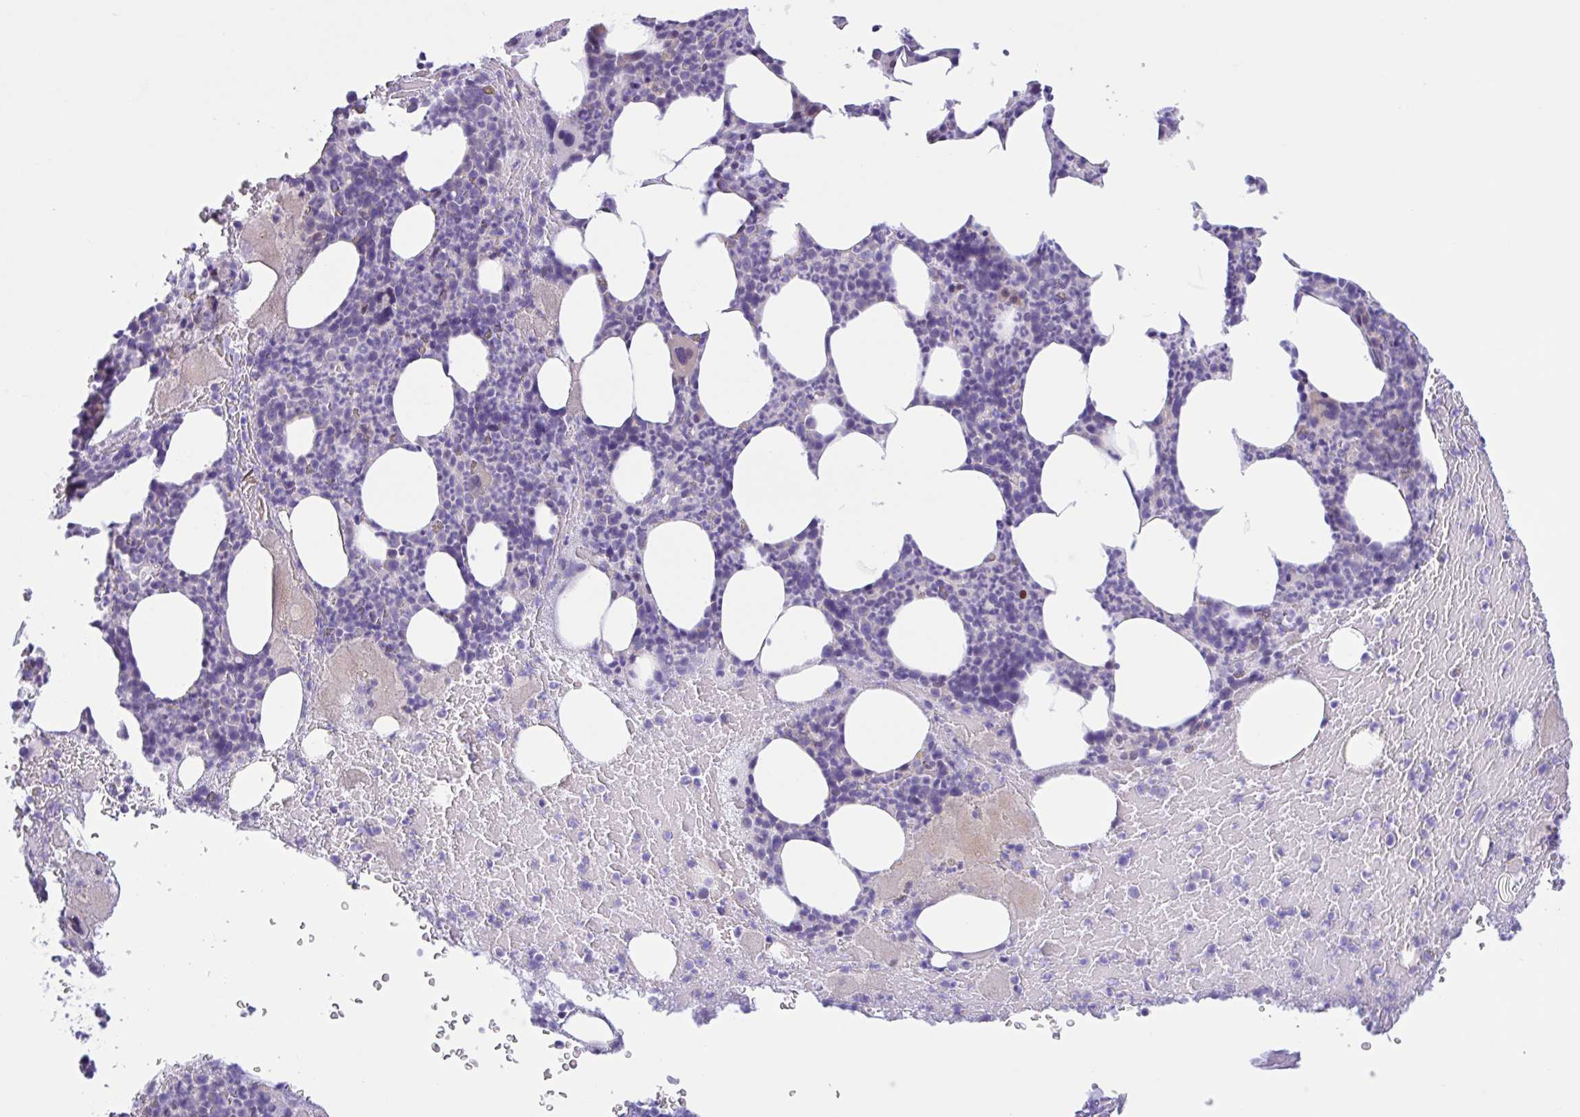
{"staining": {"intensity": "negative", "quantity": "none", "location": "none"}, "tissue": "bone marrow", "cell_type": "Hematopoietic cells", "image_type": "normal", "snomed": [{"axis": "morphology", "description": "Normal tissue, NOS"}, {"axis": "topography", "description": "Bone marrow"}], "caption": "This is an immunohistochemistry (IHC) photomicrograph of benign bone marrow. There is no positivity in hematopoietic cells.", "gene": "AHCYL2", "patient": {"sex": "female", "age": 59}}